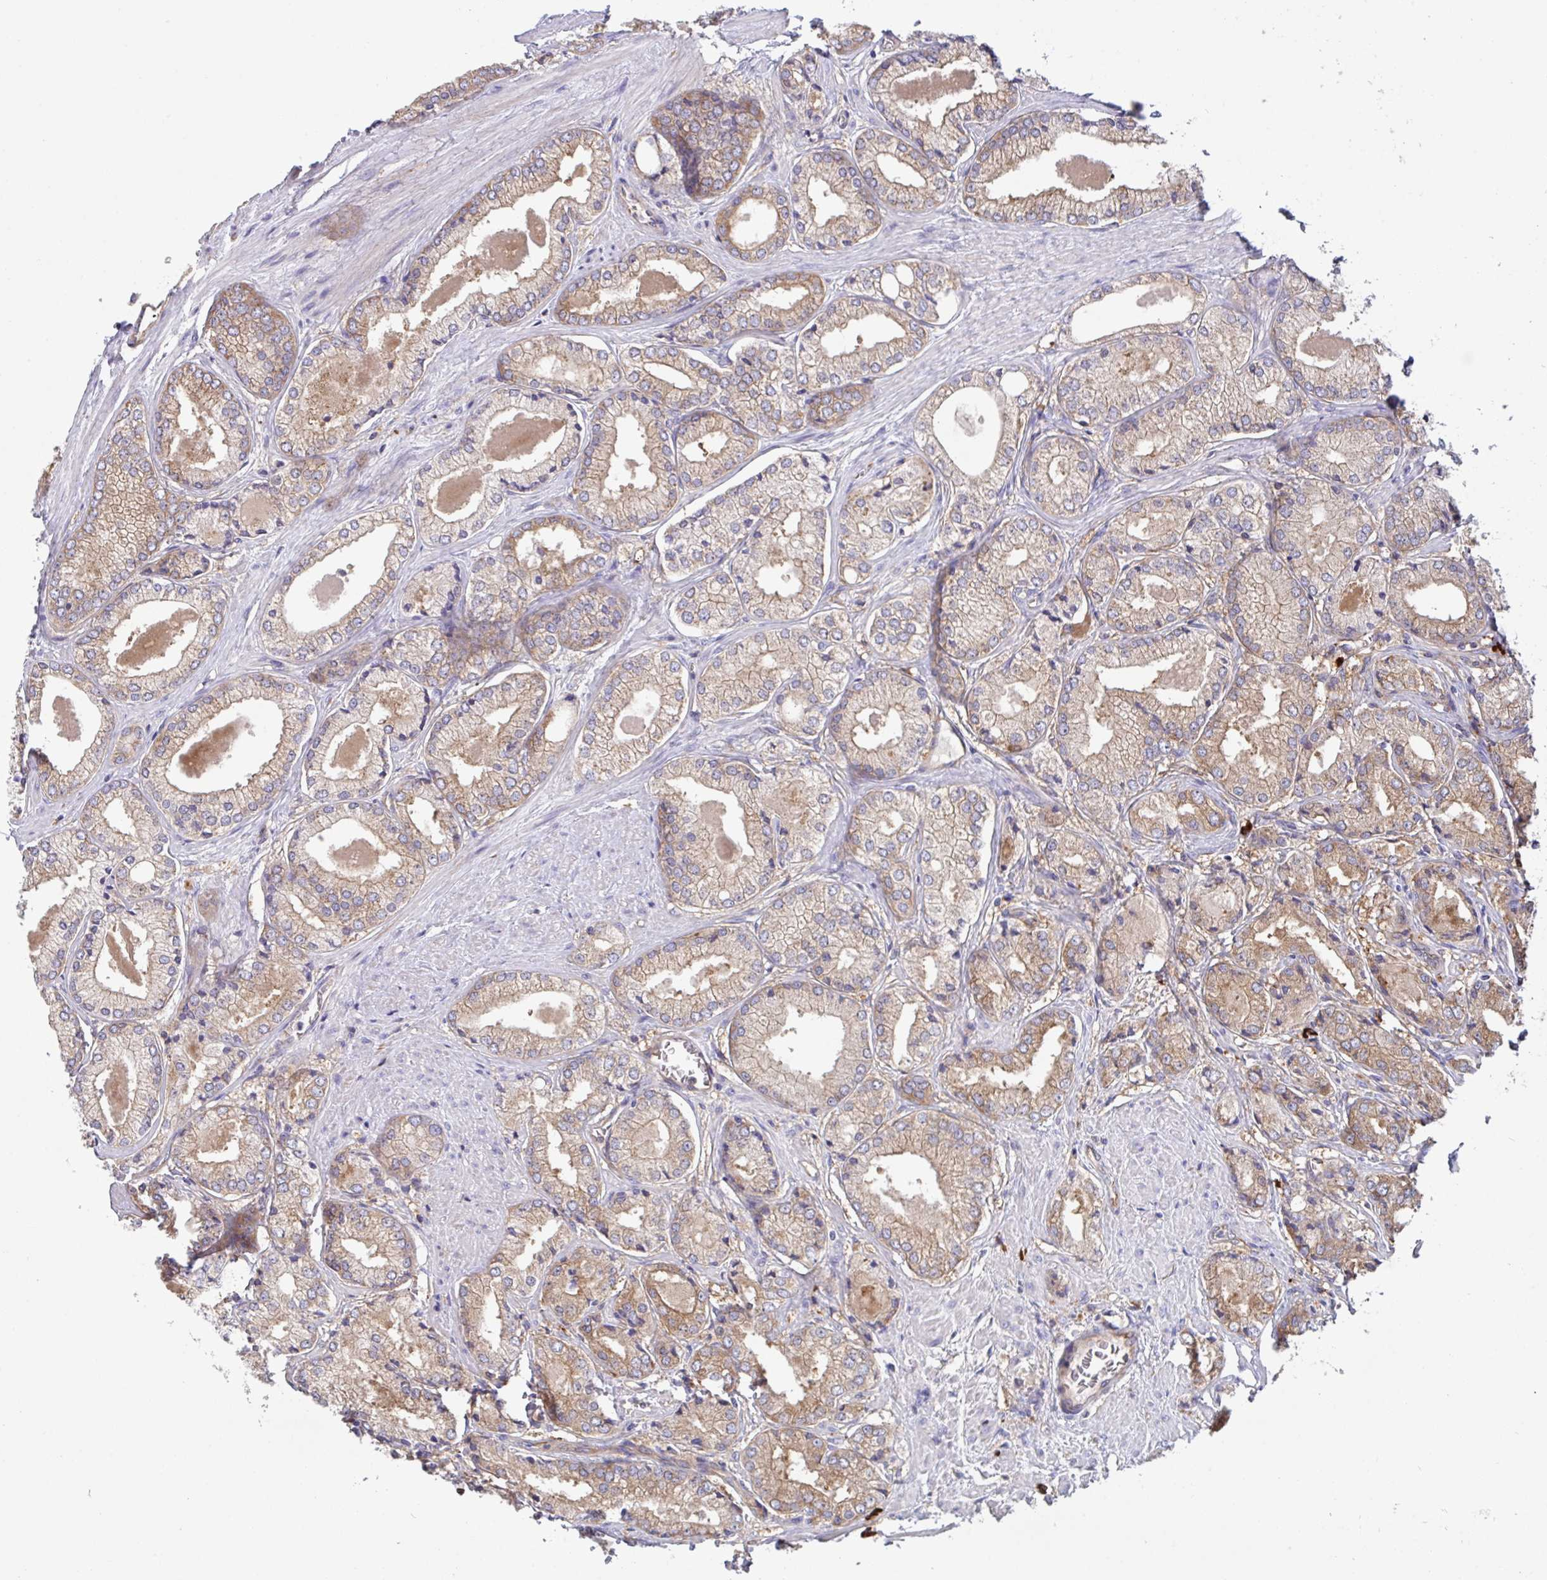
{"staining": {"intensity": "weak", "quantity": ">75%", "location": "cytoplasmic/membranous"}, "tissue": "prostate cancer", "cell_type": "Tumor cells", "image_type": "cancer", "snomed": [{"axis": "morphology", "description": "Adenocarcinoma, NOS"}, {"axis": "morphology", "description": "Adenocarcinoma, Low grade"}, {"axis": "topography", "description": "Prostate"}], "caption": "Immunohistochemical staining of prostate cancer (adenocarcinoma) shows low levels of weak cytoplasmic/membranous protein expression in about >75% of tumor cells. (IHC, brightfield microscopy, high magnification).", "gene": "YARS2", "patient": {"sex": "male", "age": 68}}